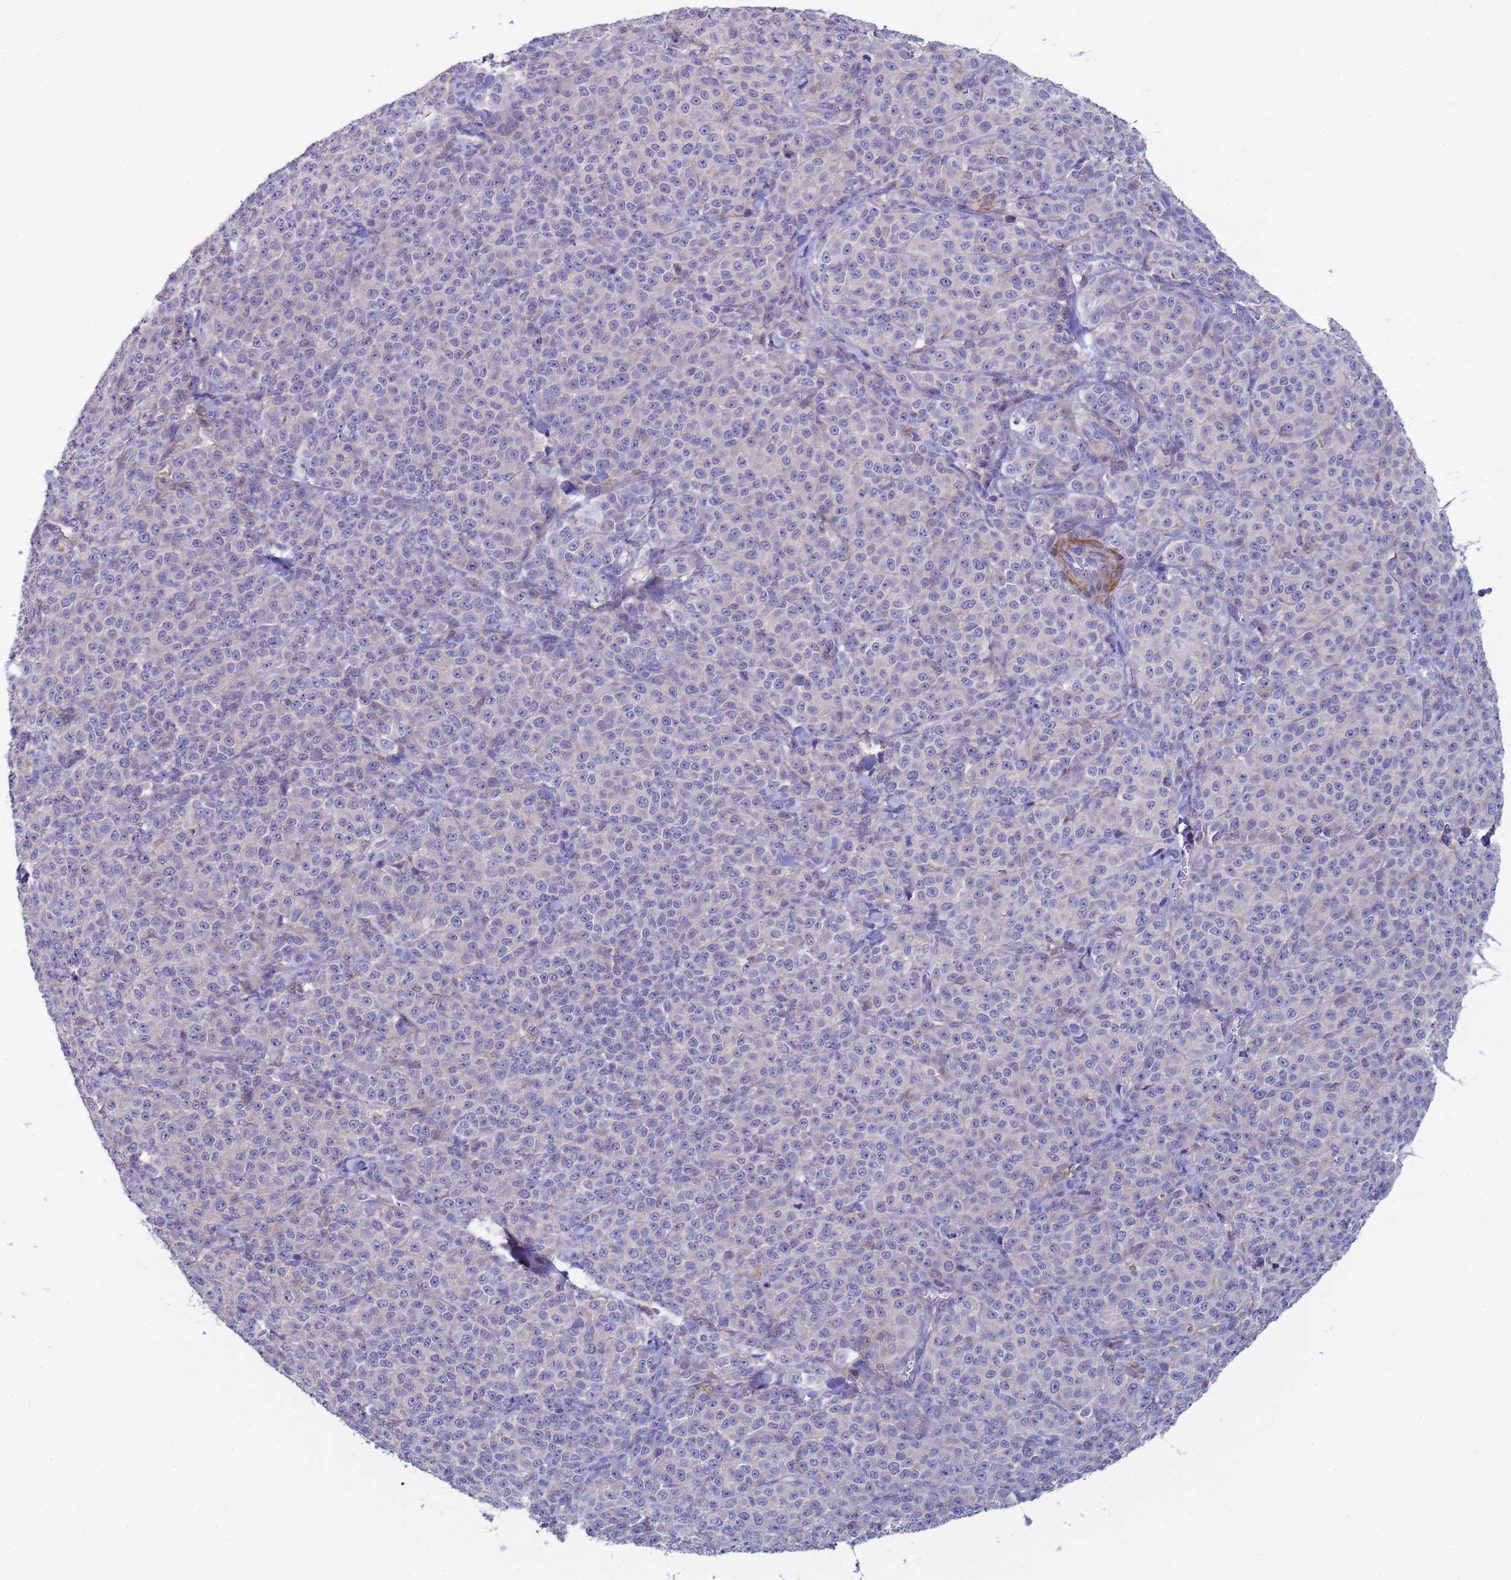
{"staining": {"intensity": "negative", "quantity": "none", "location": "none"}, "tissue": "melanoma", "cell_type": "Tumor cells", "image_type": "cancer", "snomed": [{"axis": "morphology", "description": "Normal tissue, NOS"}, {"axis": "morphology", "description": "Malignant melanoma, NOS"}, {"axis": "topography", "description": "Skin"}], "caption": "Human malignant melanoma stained for a protein using immunohistochemistry (IHC) reveals no staining in tumor cells.", "gene": "KLHL13", "patient": {"sex": "female", "age": 34}}